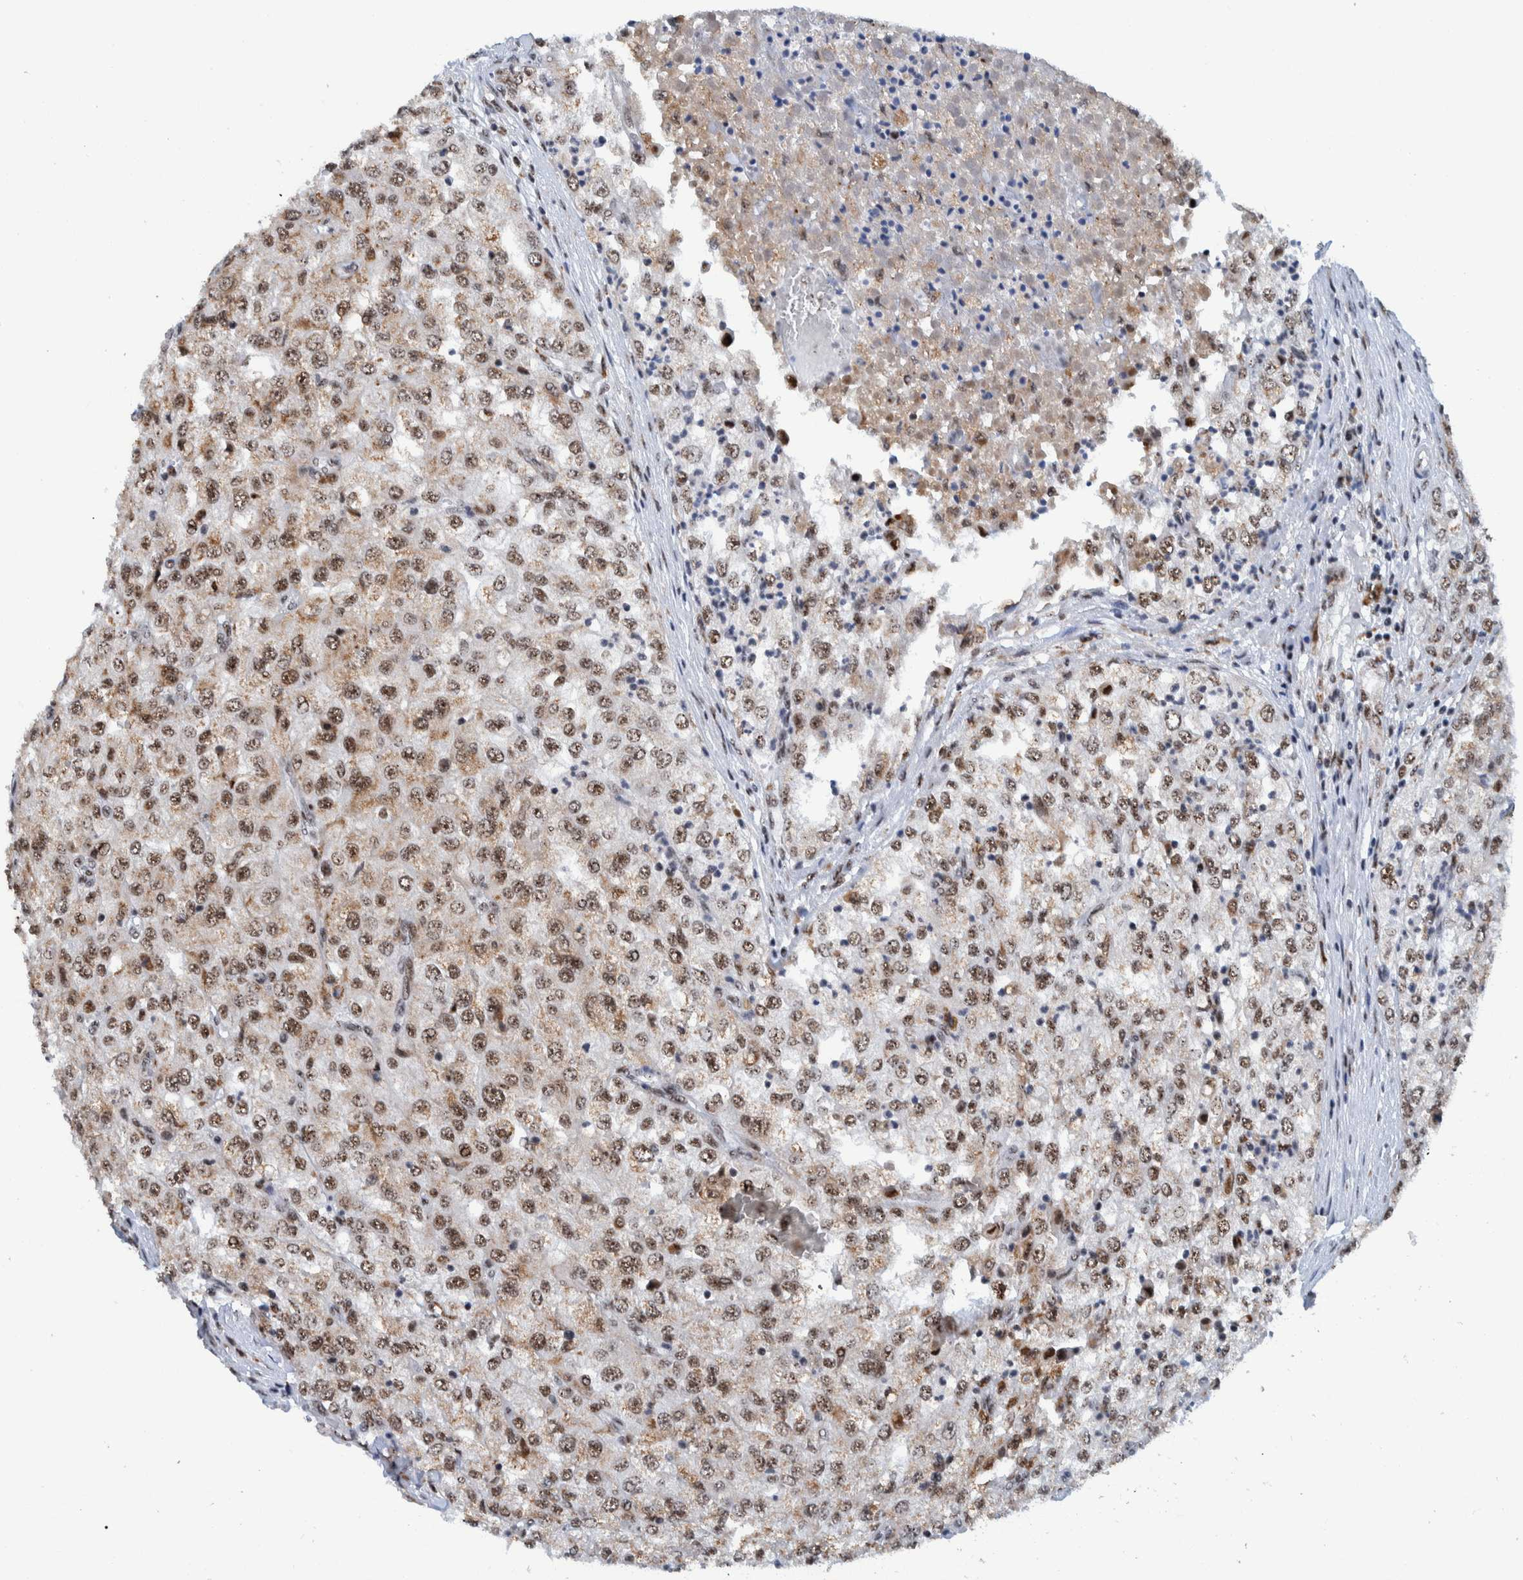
{"staining": {"intensity": "moderate", "quantity": ">75%", "location": "cytoplasmic/membranous,nuclear"}, "tissue": "renal cancer", "cell_type": "Tumor cells", "image_type": "cancer", "snomed": [{"axis": "morphology", "description": "Adenocarcinoma, NOS"}, {"axis": "topography", "description": "Kidney"}], "caption": "This is an image of IHC staining of renal cancer, which shows moderate expression in the cytoplasmic/membranous and nuclear of tumor cells.", "gene": "EFTUD2", "patient": {"sex": "female", "age": 54}}